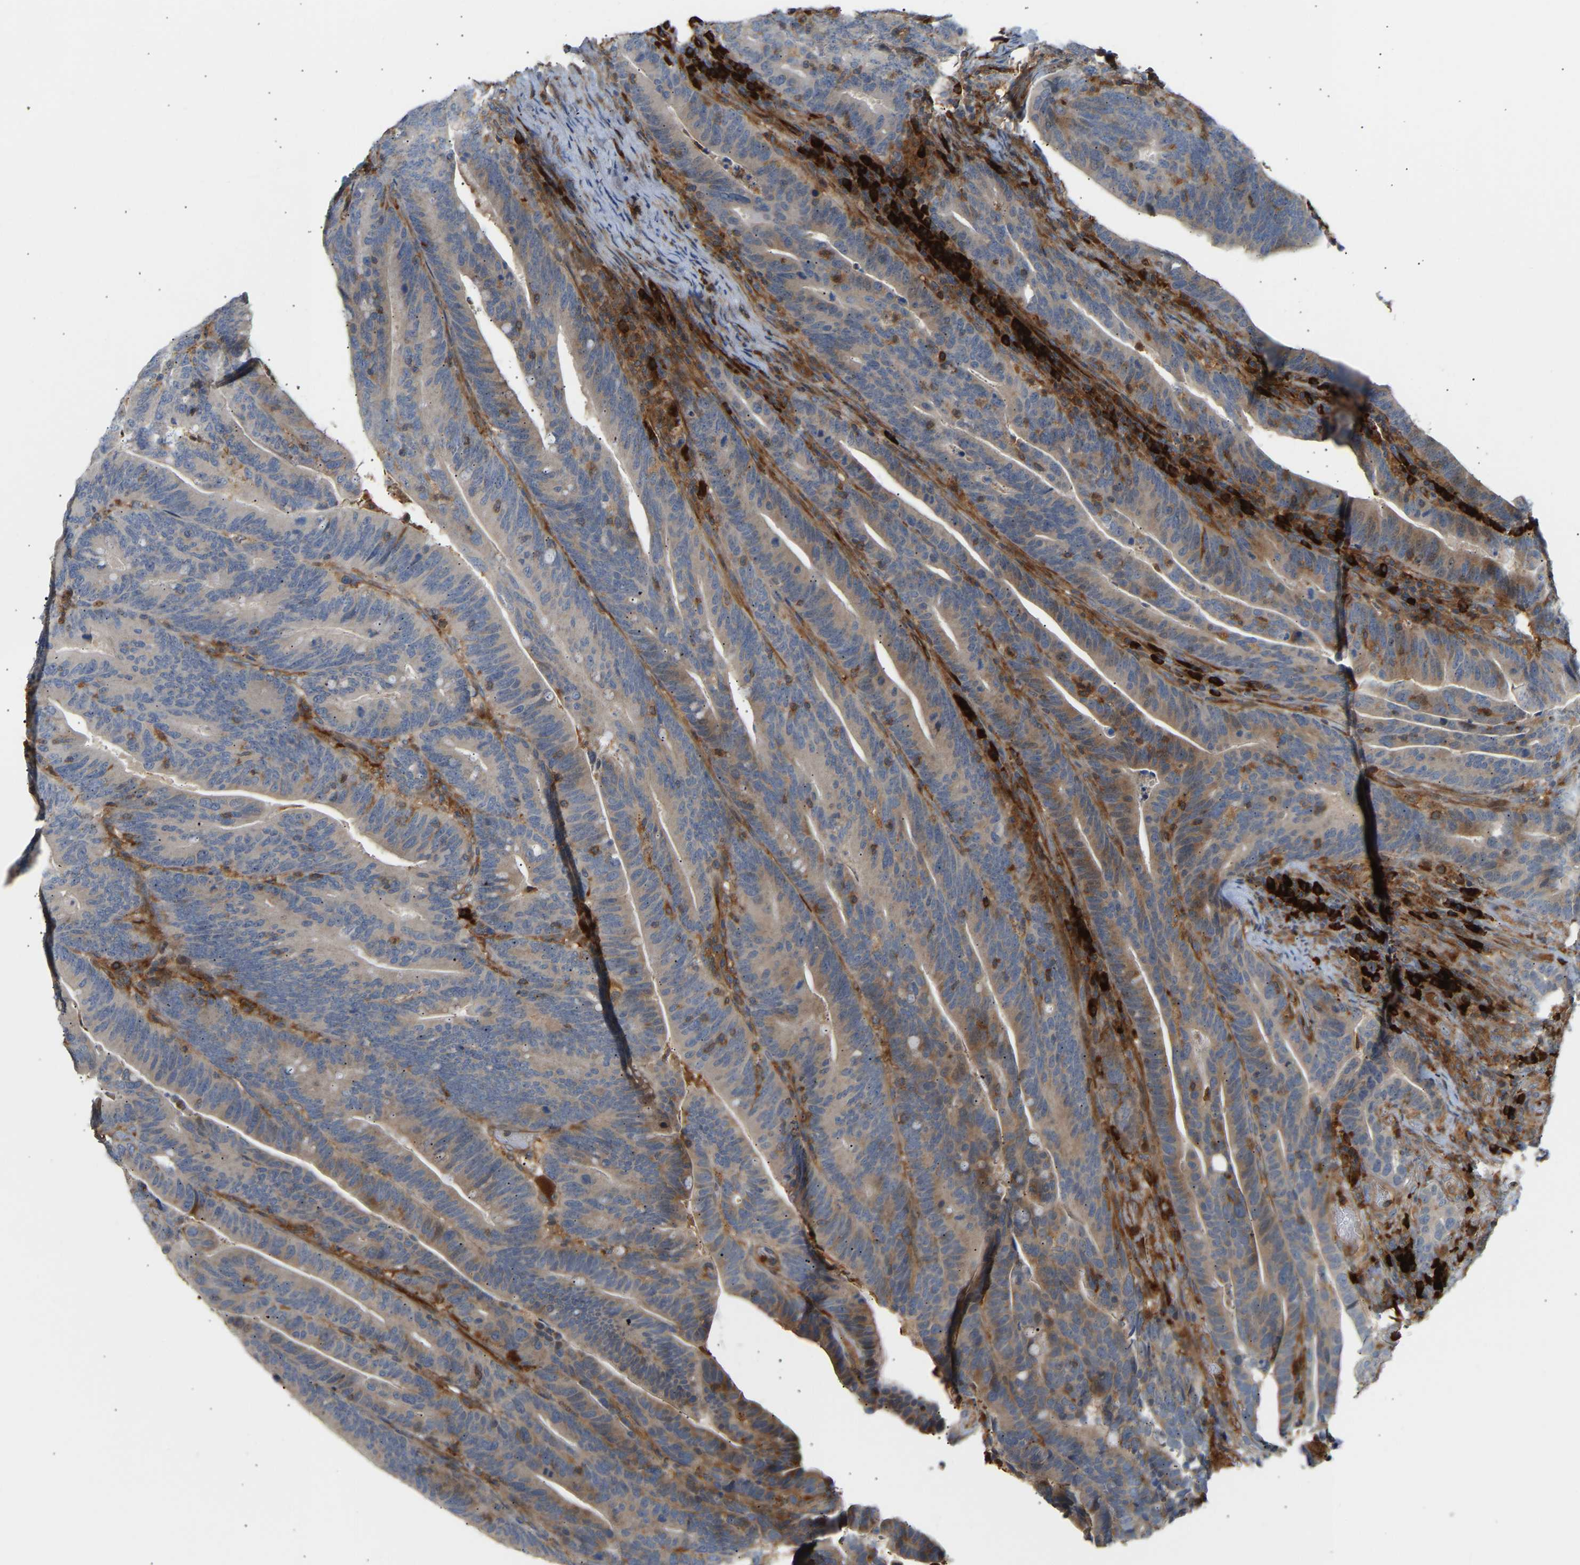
{"staining": {"intensity": "moderate", "quantity": "<25%", "location": "cytoplasmic/membranous"}, "tissue": "colorectal cancer", "cell_type": "Tumor cells", "image_type": "cancer", "snomed": [{"axis": "morphology", "description": "Adenocarcinoma, NOS"}, {"axis": "topography", "description": "Colon"}], "caption": "Adenocarcinoma (colorectal) stained with IHC exhibits moderate cytoplasmic/membranous positivity in about <25% of tumor cells.", "gene": "PLCG2", "patient": {"sex": "female", "age": 66}}